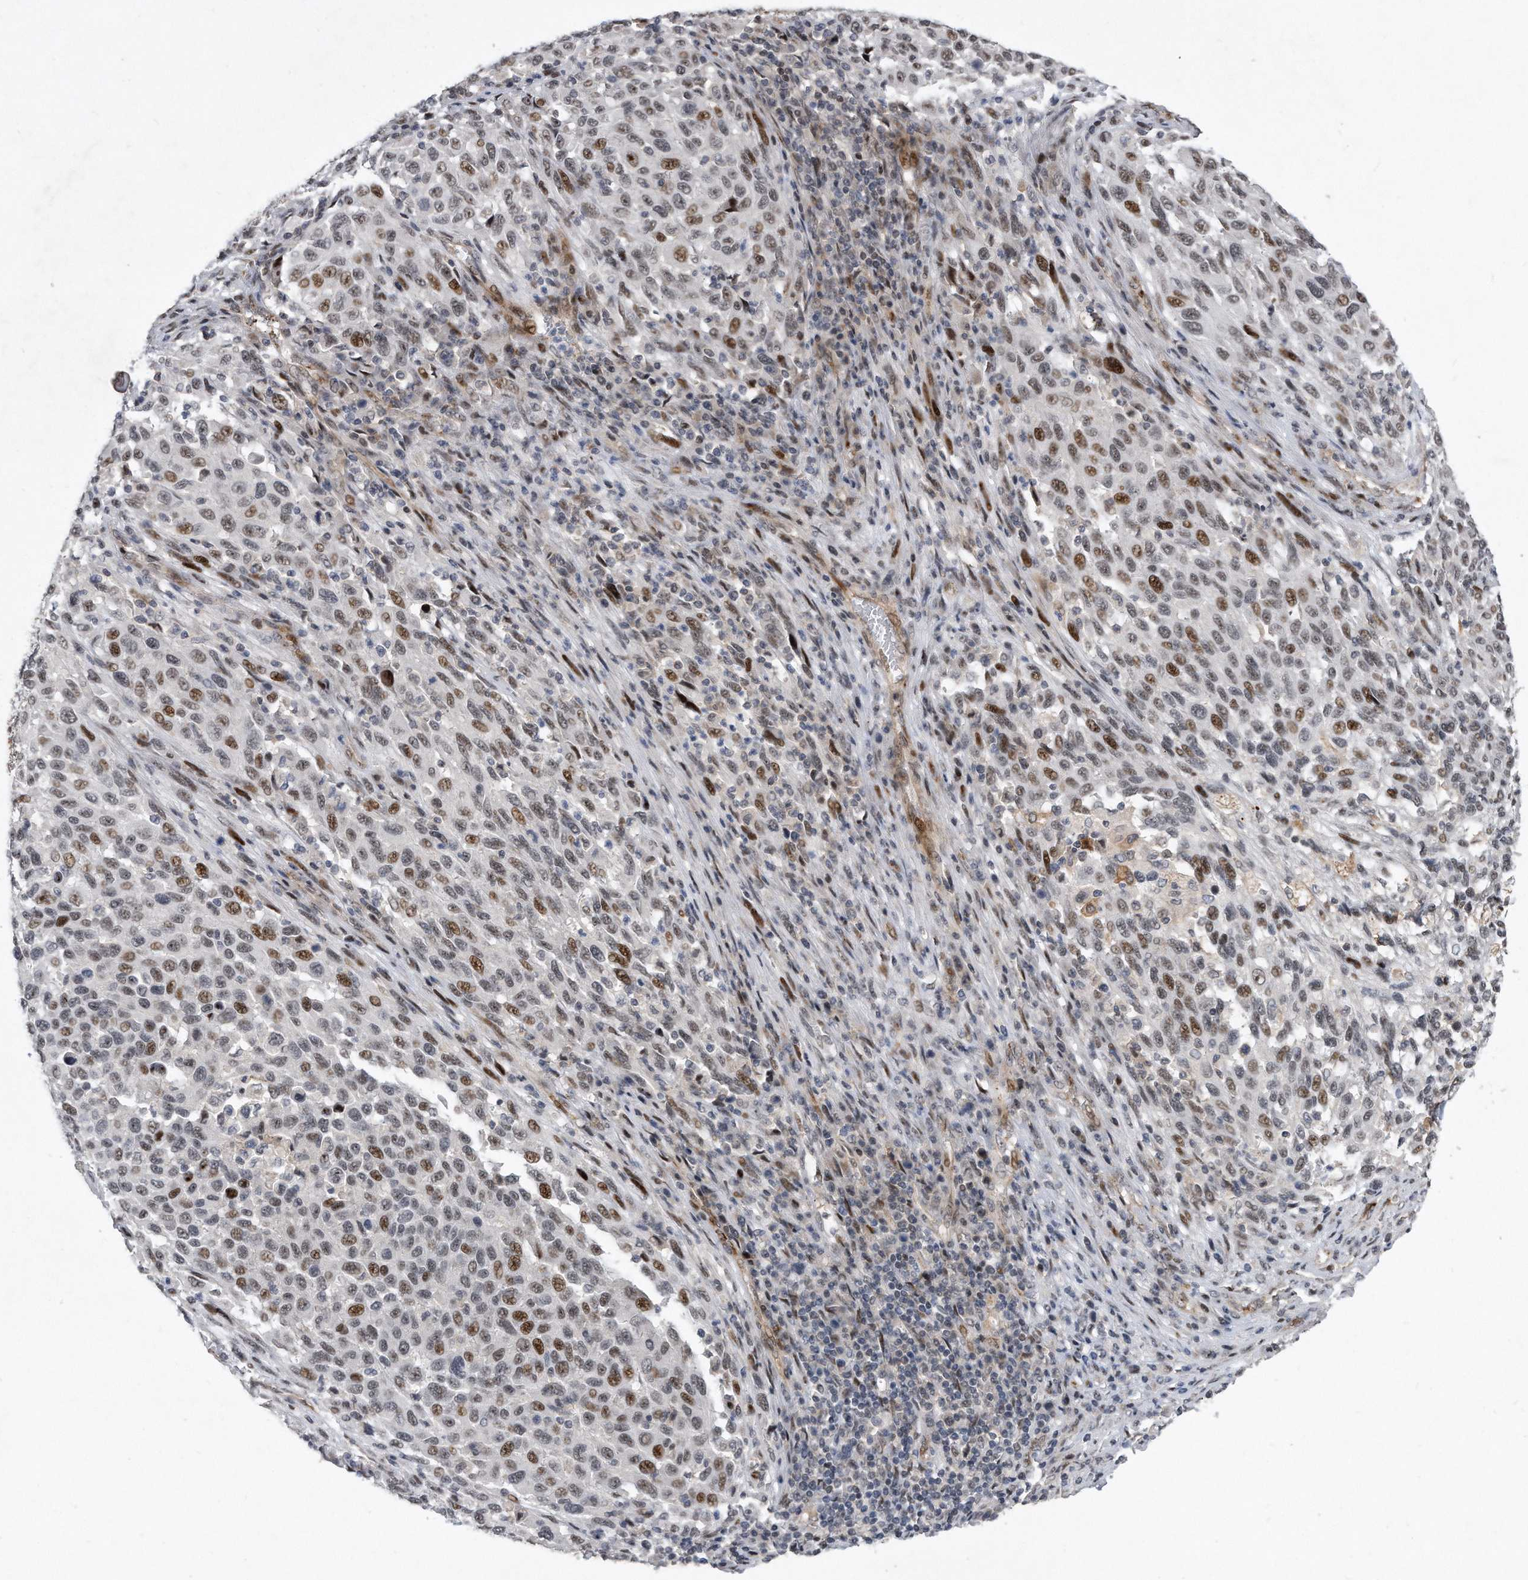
{"staining": {"intensity": "moderate", "quantity": "25%-75%", "location": "nuclear"}, "tissue": "melanoma", "cell_type": "Tumor cells", "image_type": "cancer", "snomed": [{"axis": "morphology", "description": "Malignant melanoma, Metastatic site"}, {"axis": "topography", "description": "Lymph node"}], "caption": "Immunohistochemistry (IHC) (DAB (3,3'-diaminobenzidine)) staining of malignant melanoma (metastatic site) shows moderate nuclear protein staining in about 25%-75% of tumor cells. Nuclei are stained in blue.", "gene": "PGBD2", "patient": {"sex": "male", "age": 61}}